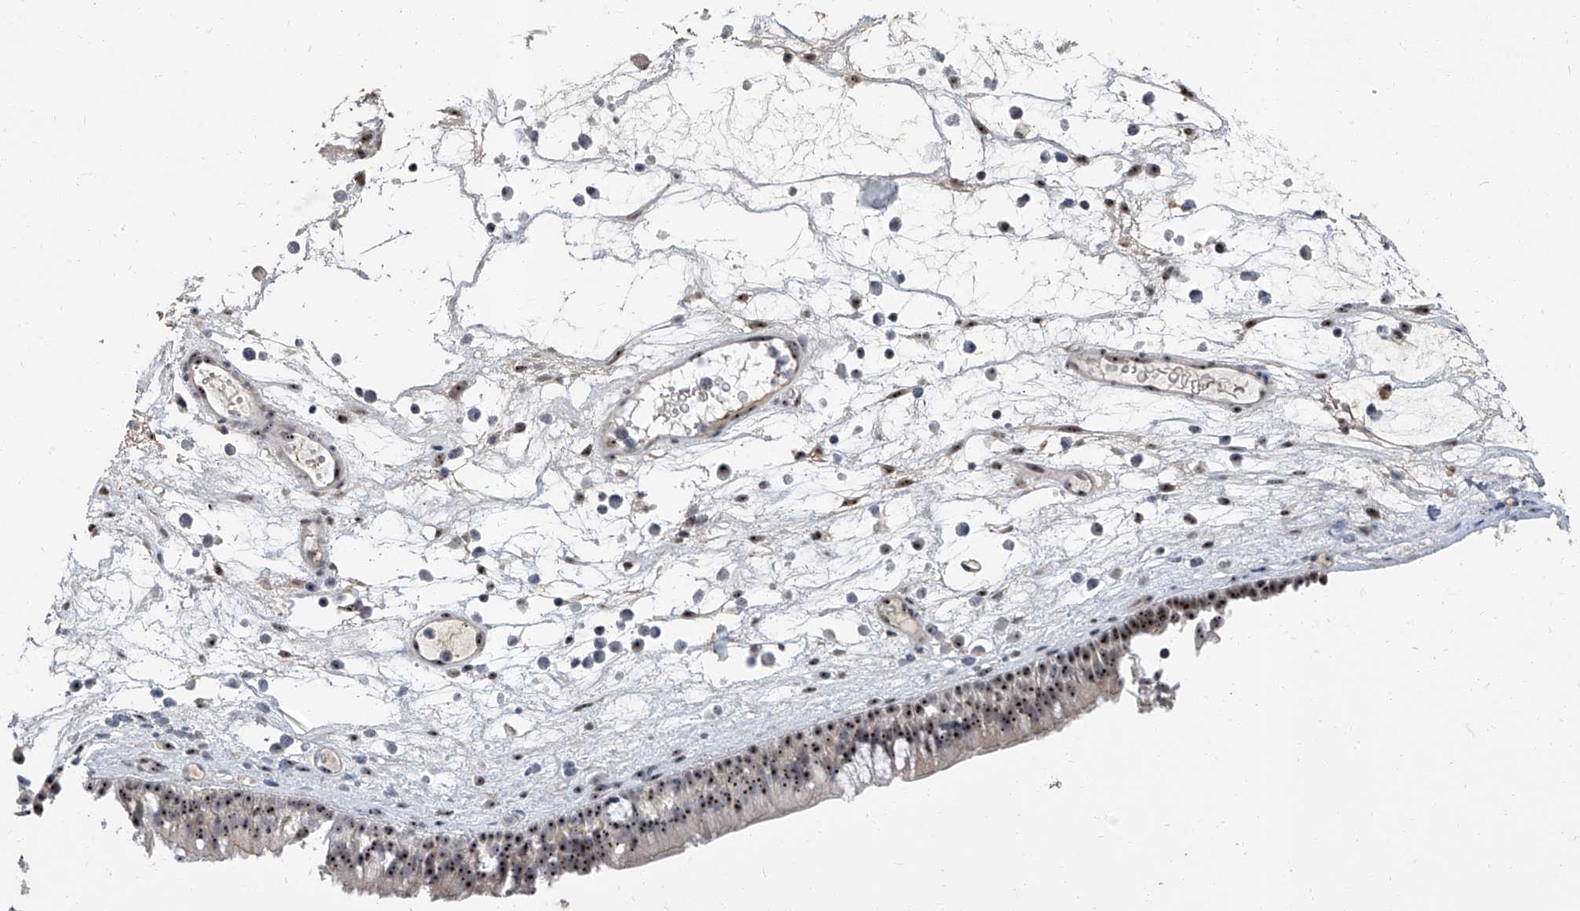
{"staining": {"intensity": "strong", "quantity": ">75%", "location": "nuclear"}, "tissue": "nasopharynx", "cell_type": "Respiratory epithelial cells", "image_type": "normal", "snomed": [{"axis": "morphology", "description": "Normal tissue, NOS"}, {"axis": "morphology", "description": "Inflammation, NOS"}, {"axis": "morphology", "description": "Malignant melanoma, Metastatic site"}, {"axis": "topography", "description": "Nasopharynx"}], "caption": "Immunohistochemical staining of unremarkable human nasopharynx shows >75% levels of strong nuclear protein staining in approximately >75% of respiratory epithelial cells.", "gene": "CMTR1", "patient": {"sex": "male", "age": 70}}